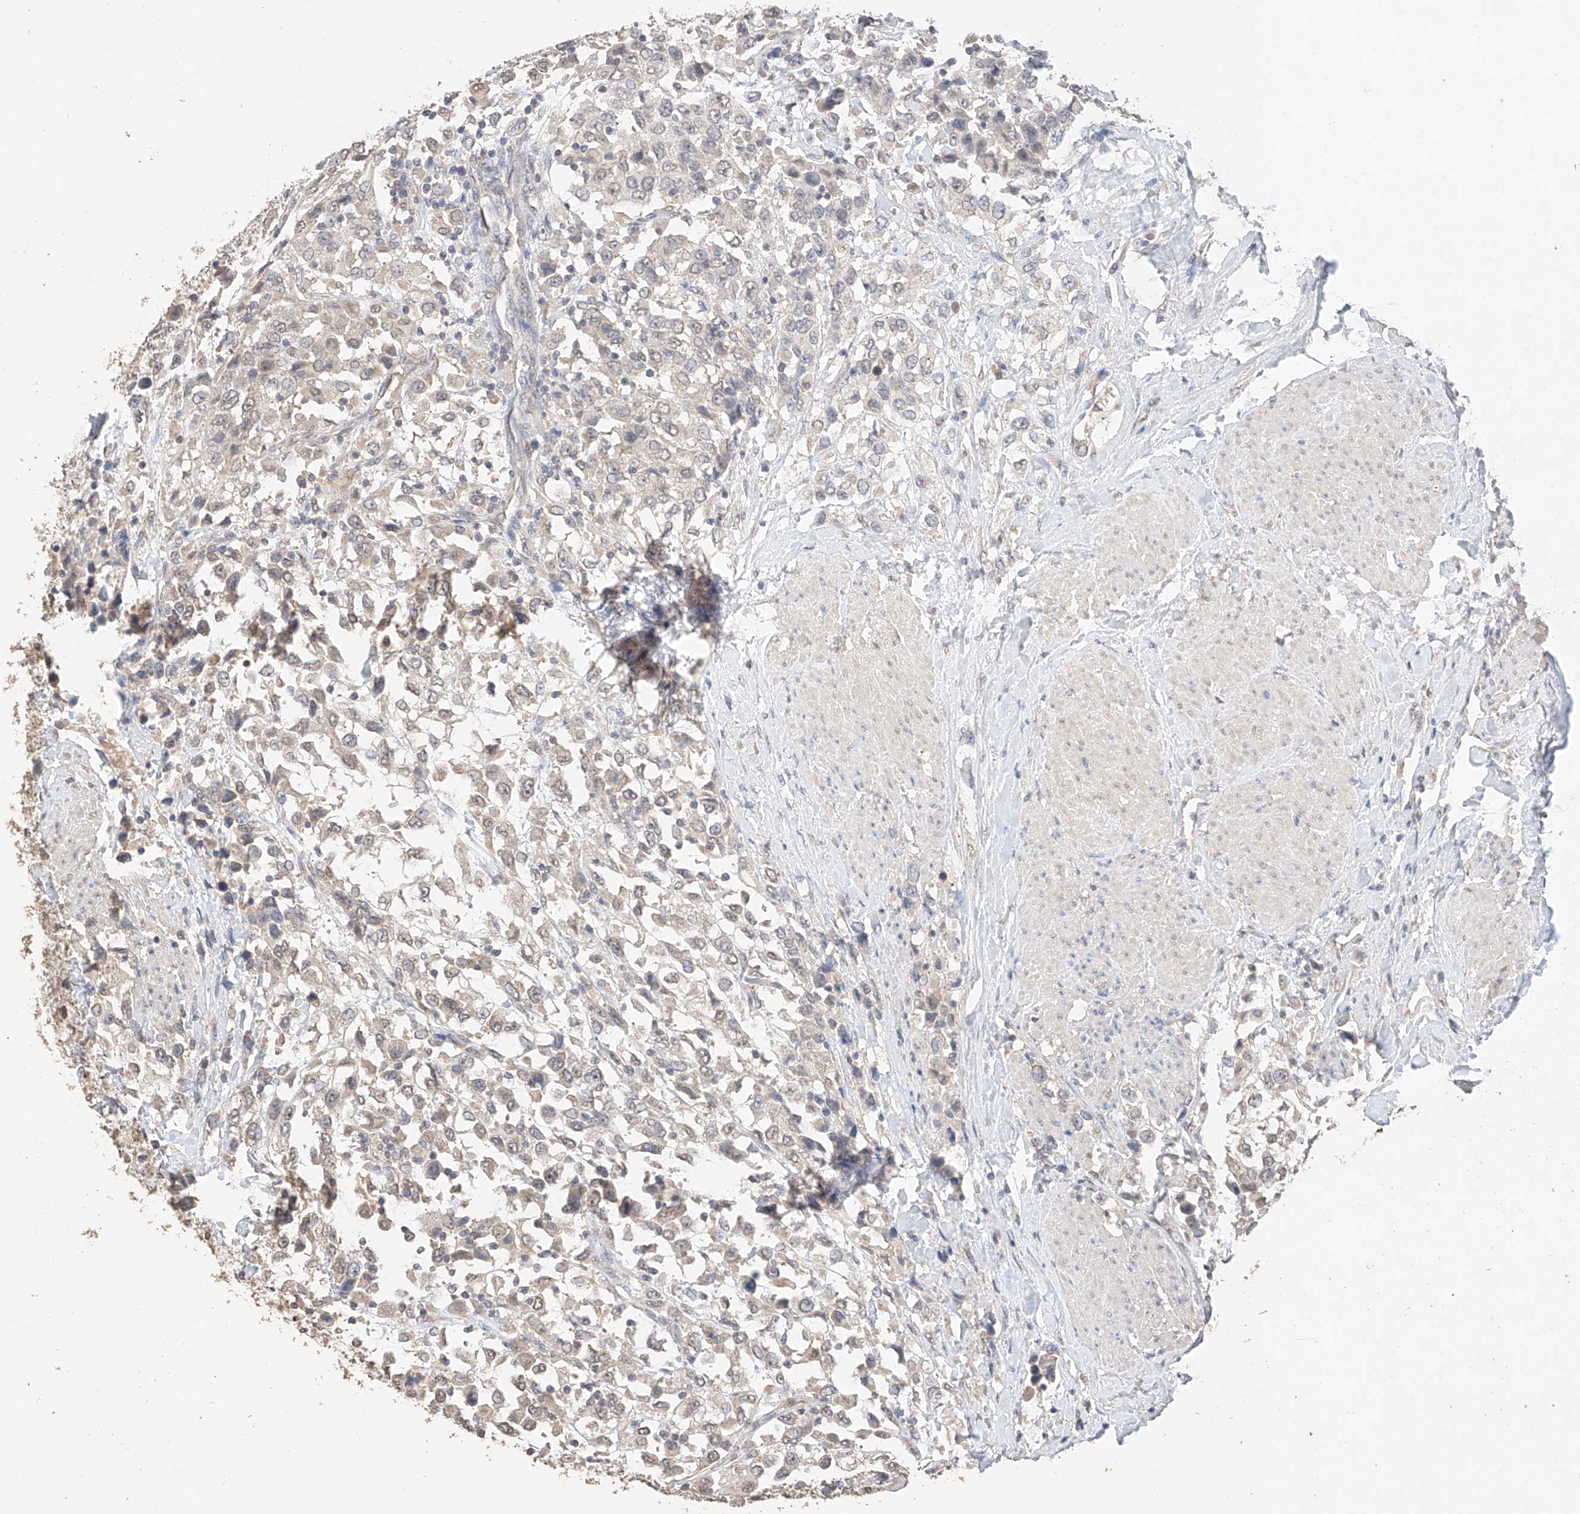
{"staining": {"intensity": "weak", "quantity": "<25%", "location": "cytoplasmic/membranous,nuclear"}, "tissue": "urothelial cancer", "cell_type": "Tumor cells", "image_type": "cancer", "snomed": [{"axis": "morphology", "description": "Urothelial carcinoma, High grade"}, {"axis": "topography", "description": "Urinary bladder"}], "caption": "Immunohistochemistry image of neoplastic tissue: urothelial cancer stained with DAB shows no significant protein staining in tumor cells.", "gene": "IL22RA2", "patient": {"sex": "female", "age": 80}}